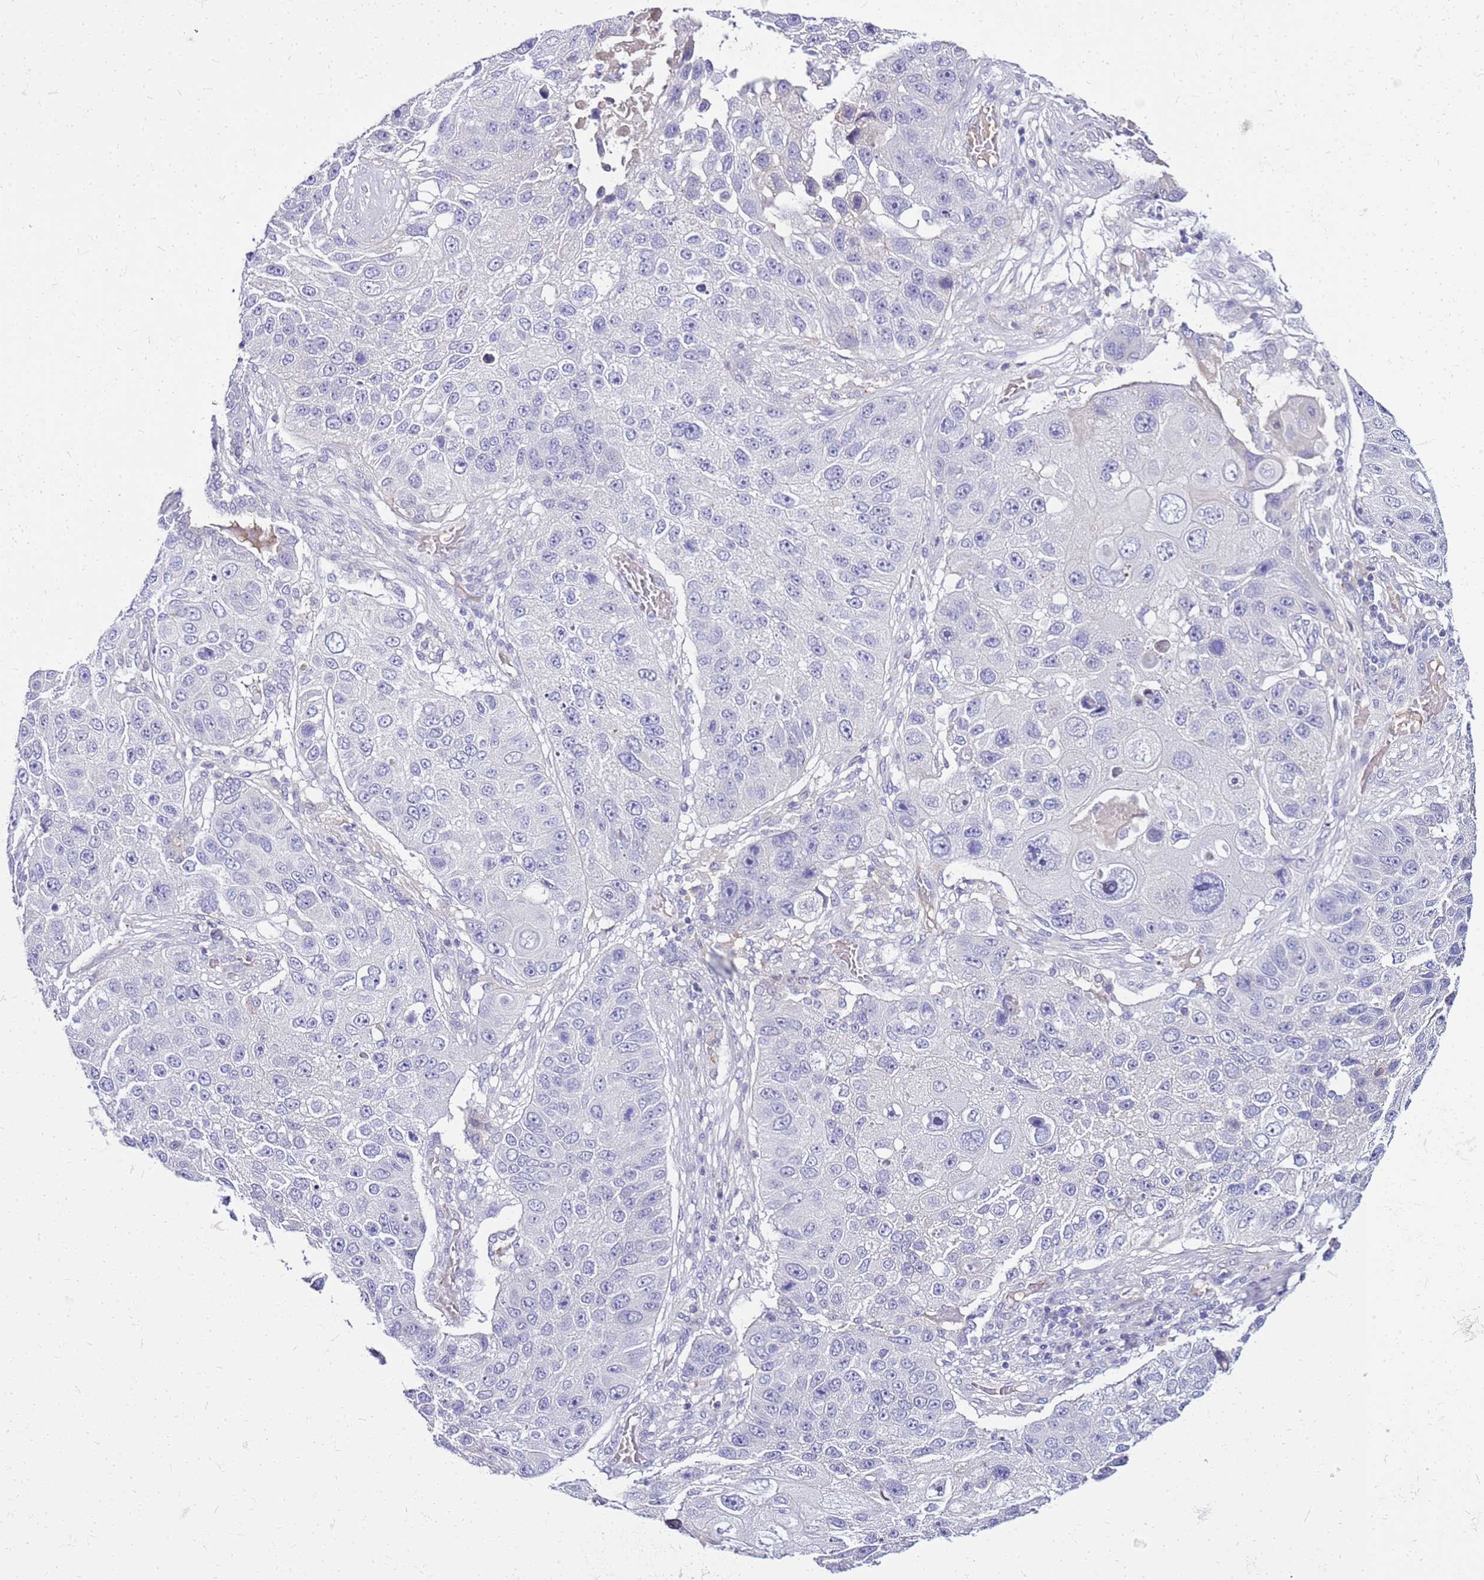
{"staining": {"intensity": "negative", "quantity": "none", "location": "none"}, "tissue": "lung cancer", "cell_type": "Tumor cells", "image_type": "cancer", "snomed": [{"axis": "morphology", "description": "Squamous cell carcinoma, NOS"}, {"axis": "topography", "description": "Lung"}], "caption": "Protein analysis of lung squamous cell carcinoma shows no significant expression in tumor cells. Nuclei are stained in blue.", "gene": "DCDC2B", "patient": {"sex": "male", "age": 61}}